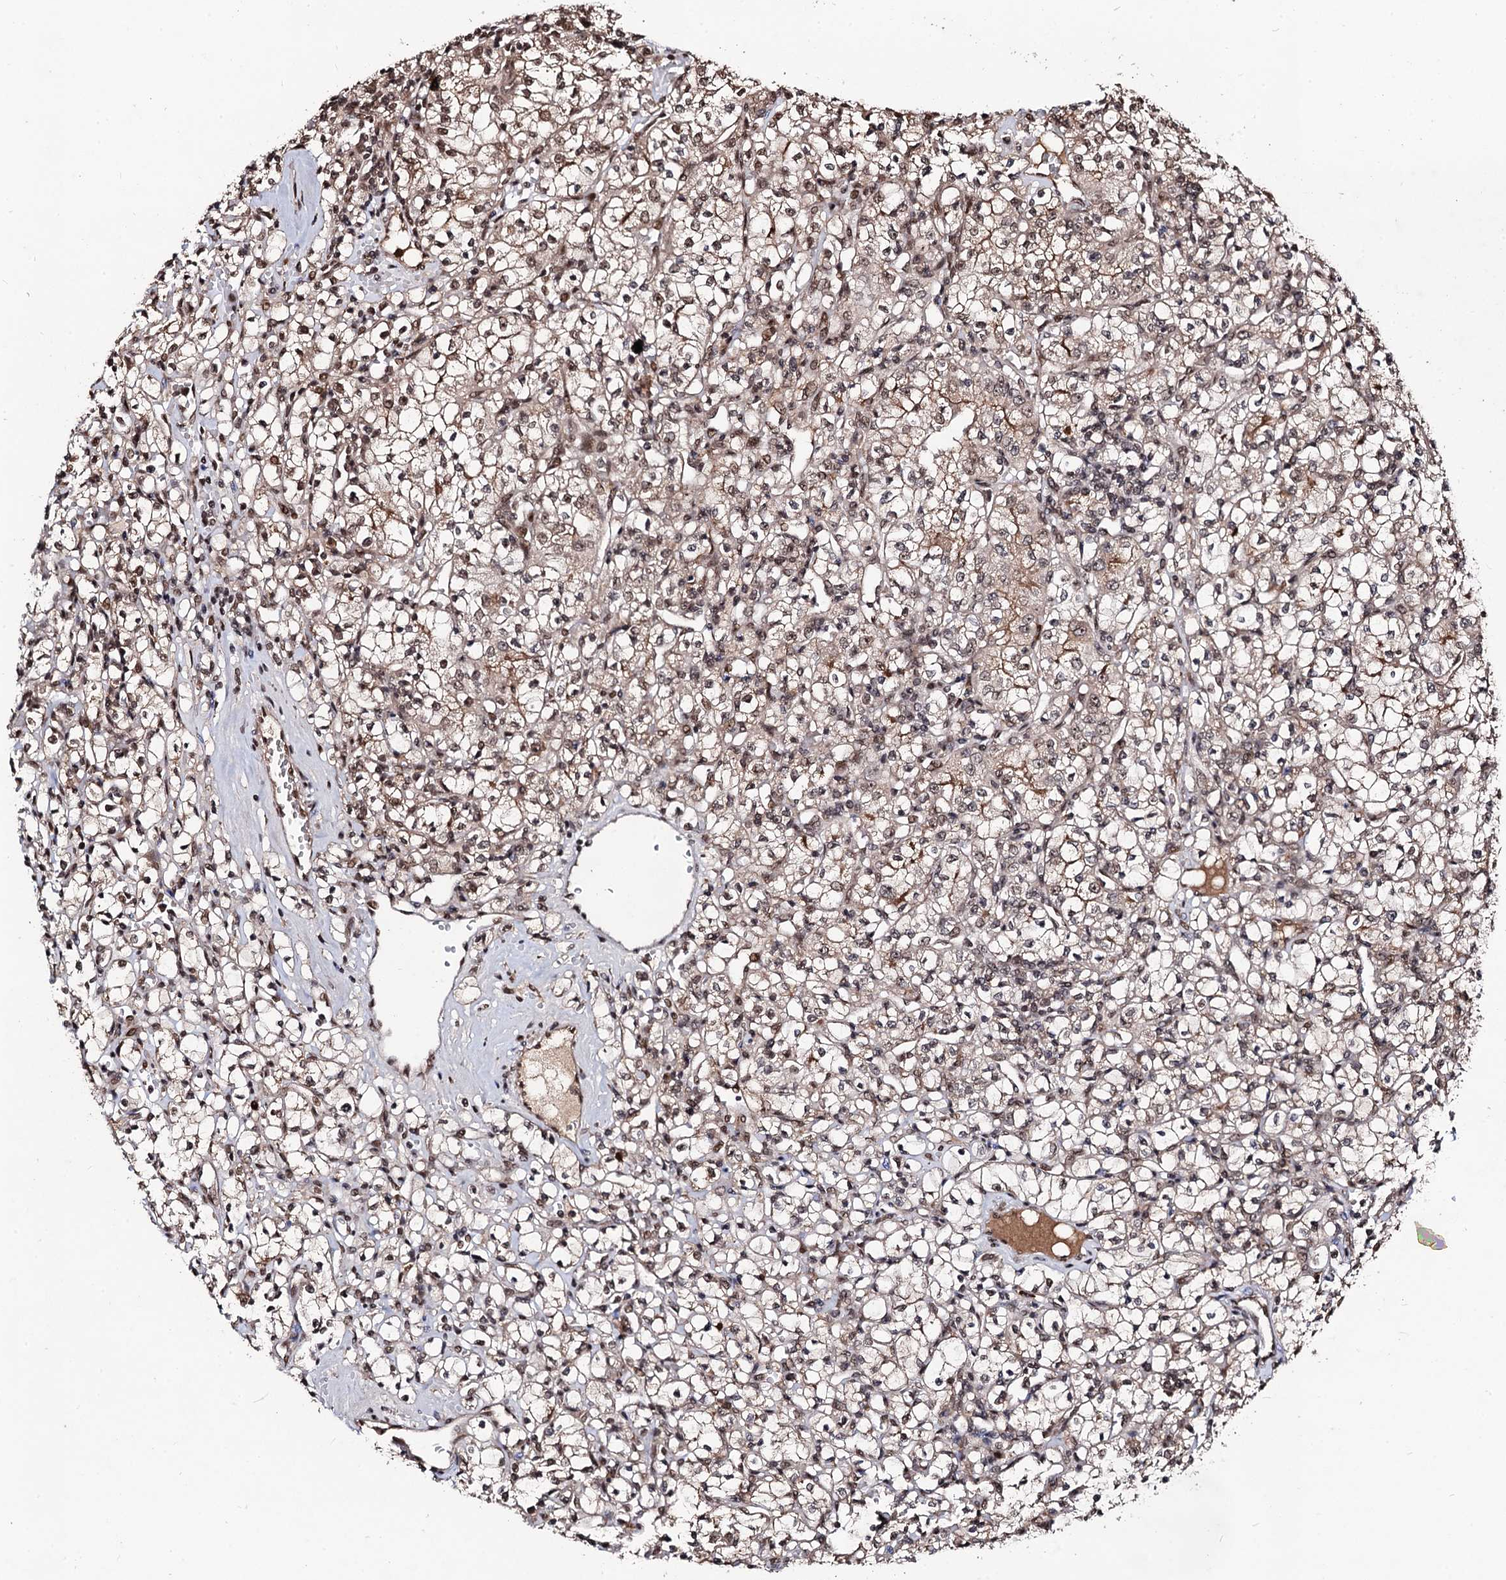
{"staining": {"intensity": "moderate", "quantity": ">75%", "location": "nuclear"}, "tissue": "renal cancer", "cell_type": "Tumor cells", "image_type": "cancer", "snomed": [{"axis": "morphology", "description": "Adenocarcinoma, NOS"}, {"axis": "topography", "description": "Kidney"}], "caption": "Immunohistochemical staining of human adenocarcinoma (renal) exhibits medium levels of moderate nuclear positivity in approximately >75% of tumor cells.", "gene": "SFSWAP", "patient": {"sex": "female", "age": 59}}